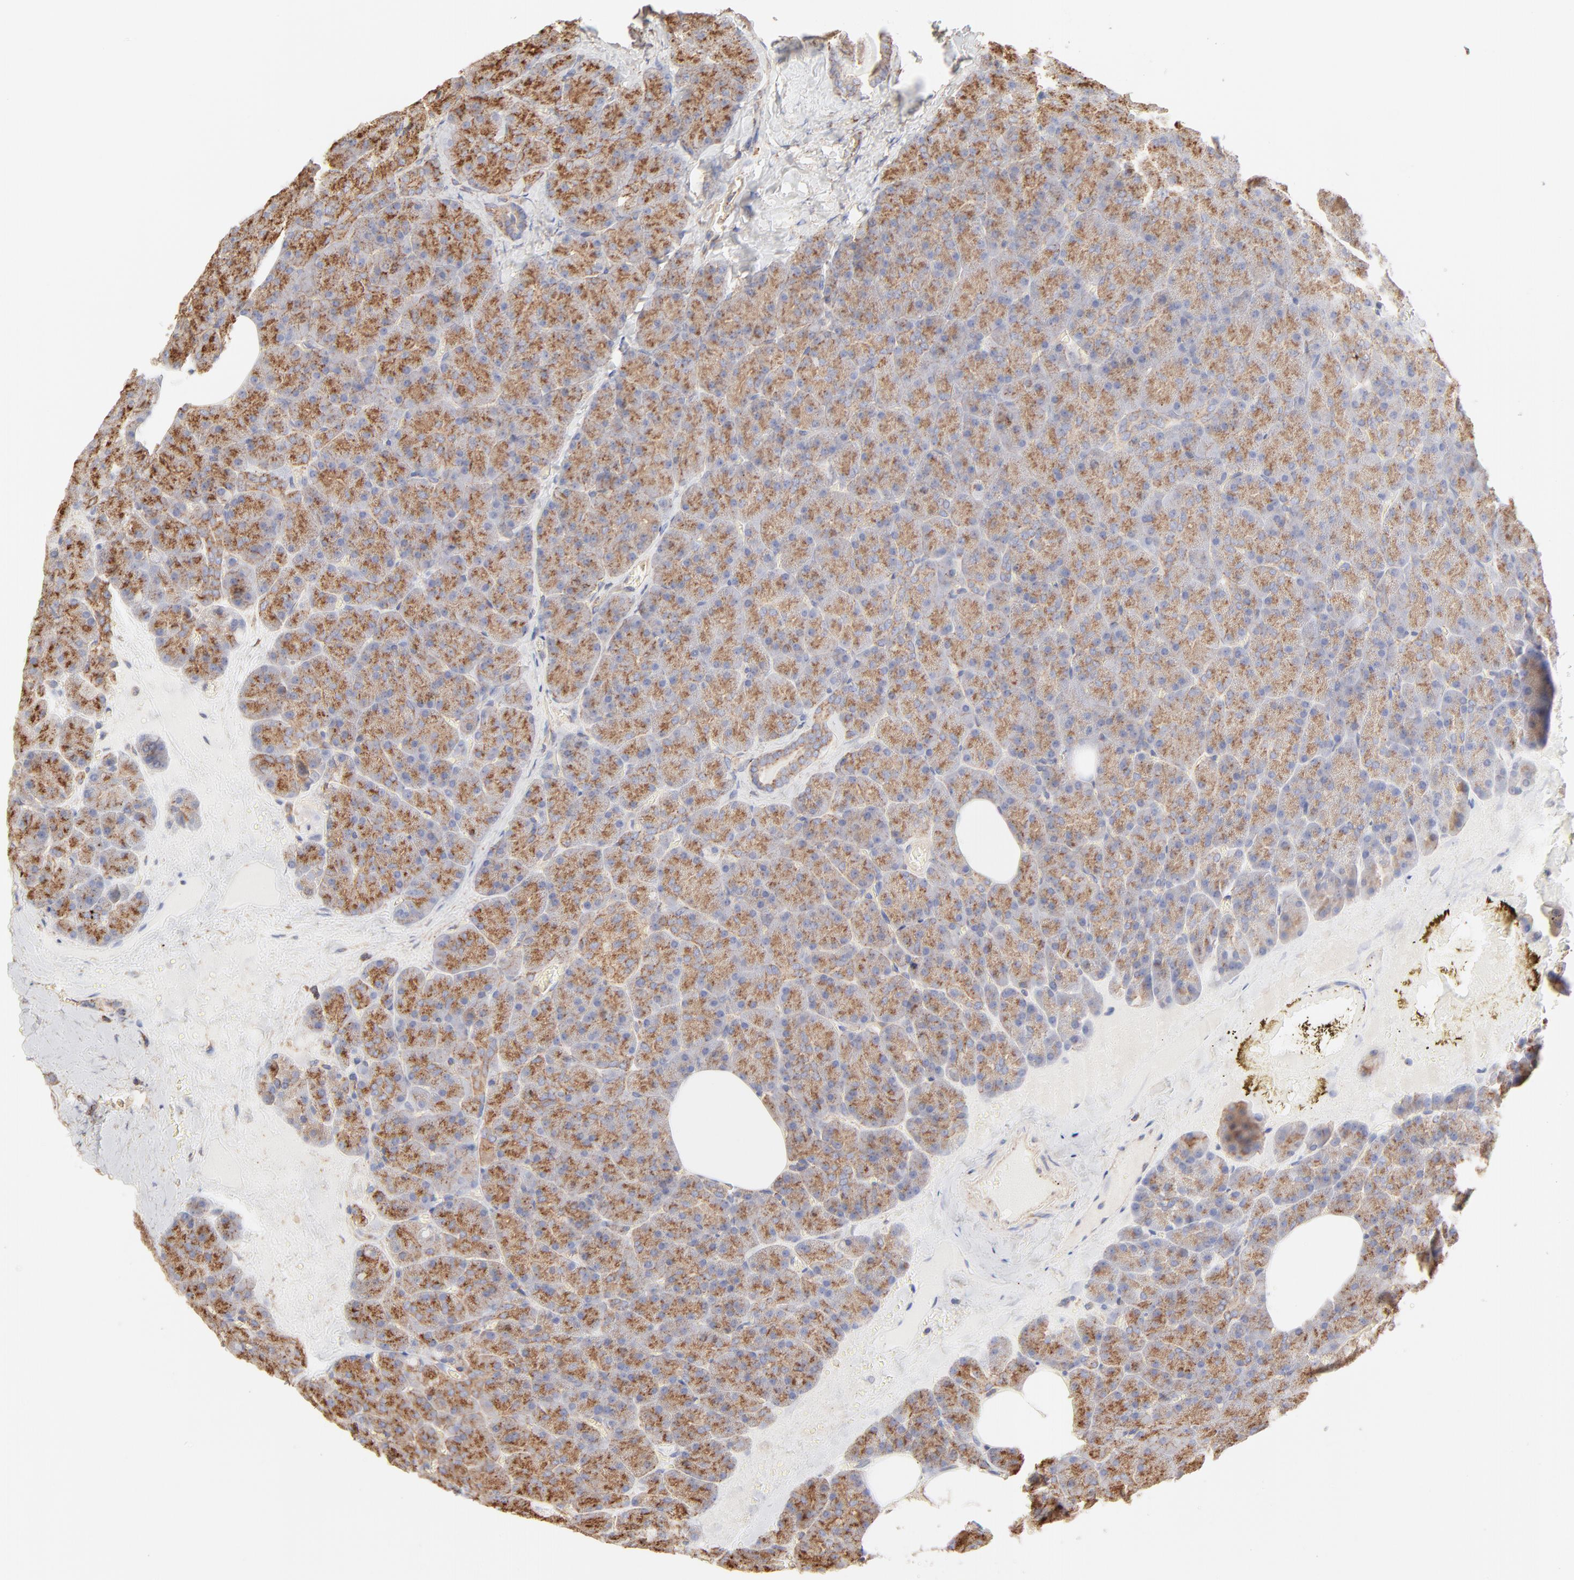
{"staining": {"intensity": "moderate", "quantity": ">75%", "location": "cytoplasmic/membranous"}, "tissue": "carcinoid", "cell_type": "Tumor cells", "image_type": "cancer", "snomed": [{"axis": "morphology", "description": "Normal tissue, NOS"}, {"axis": "morphology", "description": "Carcinoid, malignant, NOS"}, {"axis": "topography", "description": "Pancreas"}], "caption": "Tumor cells display moderate cytoplasmic/membranous staining in about >75% of cells in carcinoid.", "gene": "CLTB", "patient": {"sex": "female", "age": 35}}